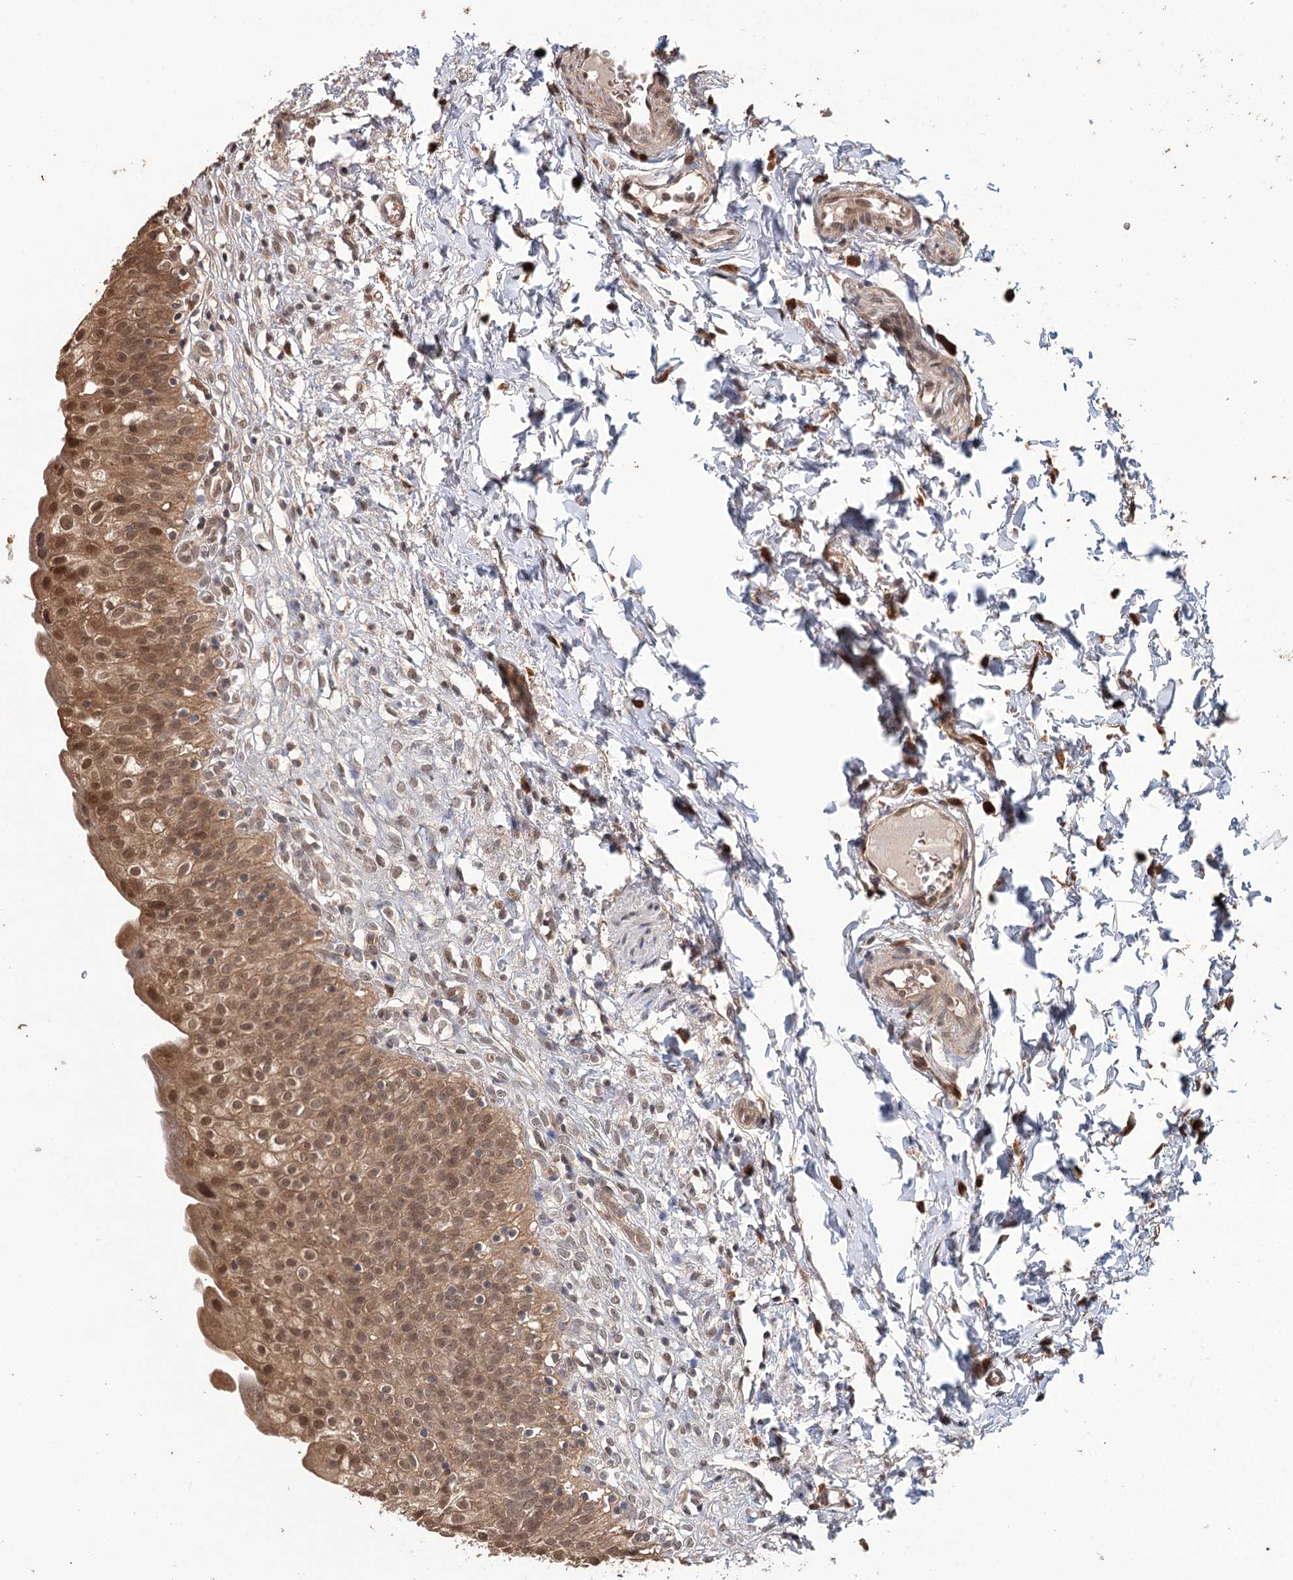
{"staining": {"intensity": "moderate", "quantity": ">75%", "location": "cytoplasmic/membranous,nuclear"}, "tissue": "urinary bladder", "cell_type": "Urothelial cells", "image_type": "normal", "snomed": [{"axis": "morphology", "description": "Normal tissue, NOS"}, {"axis": "topography", "description": "Urinary bladder"}], "caption": "A brown stain shows moderate cytoplasmic/membranous,nuclear positivity of a protein in urothelial cells of unremarkable human urinary bladder.", "gene": "N6AMT1", "patient": {"sex": "male", "age": 55}}